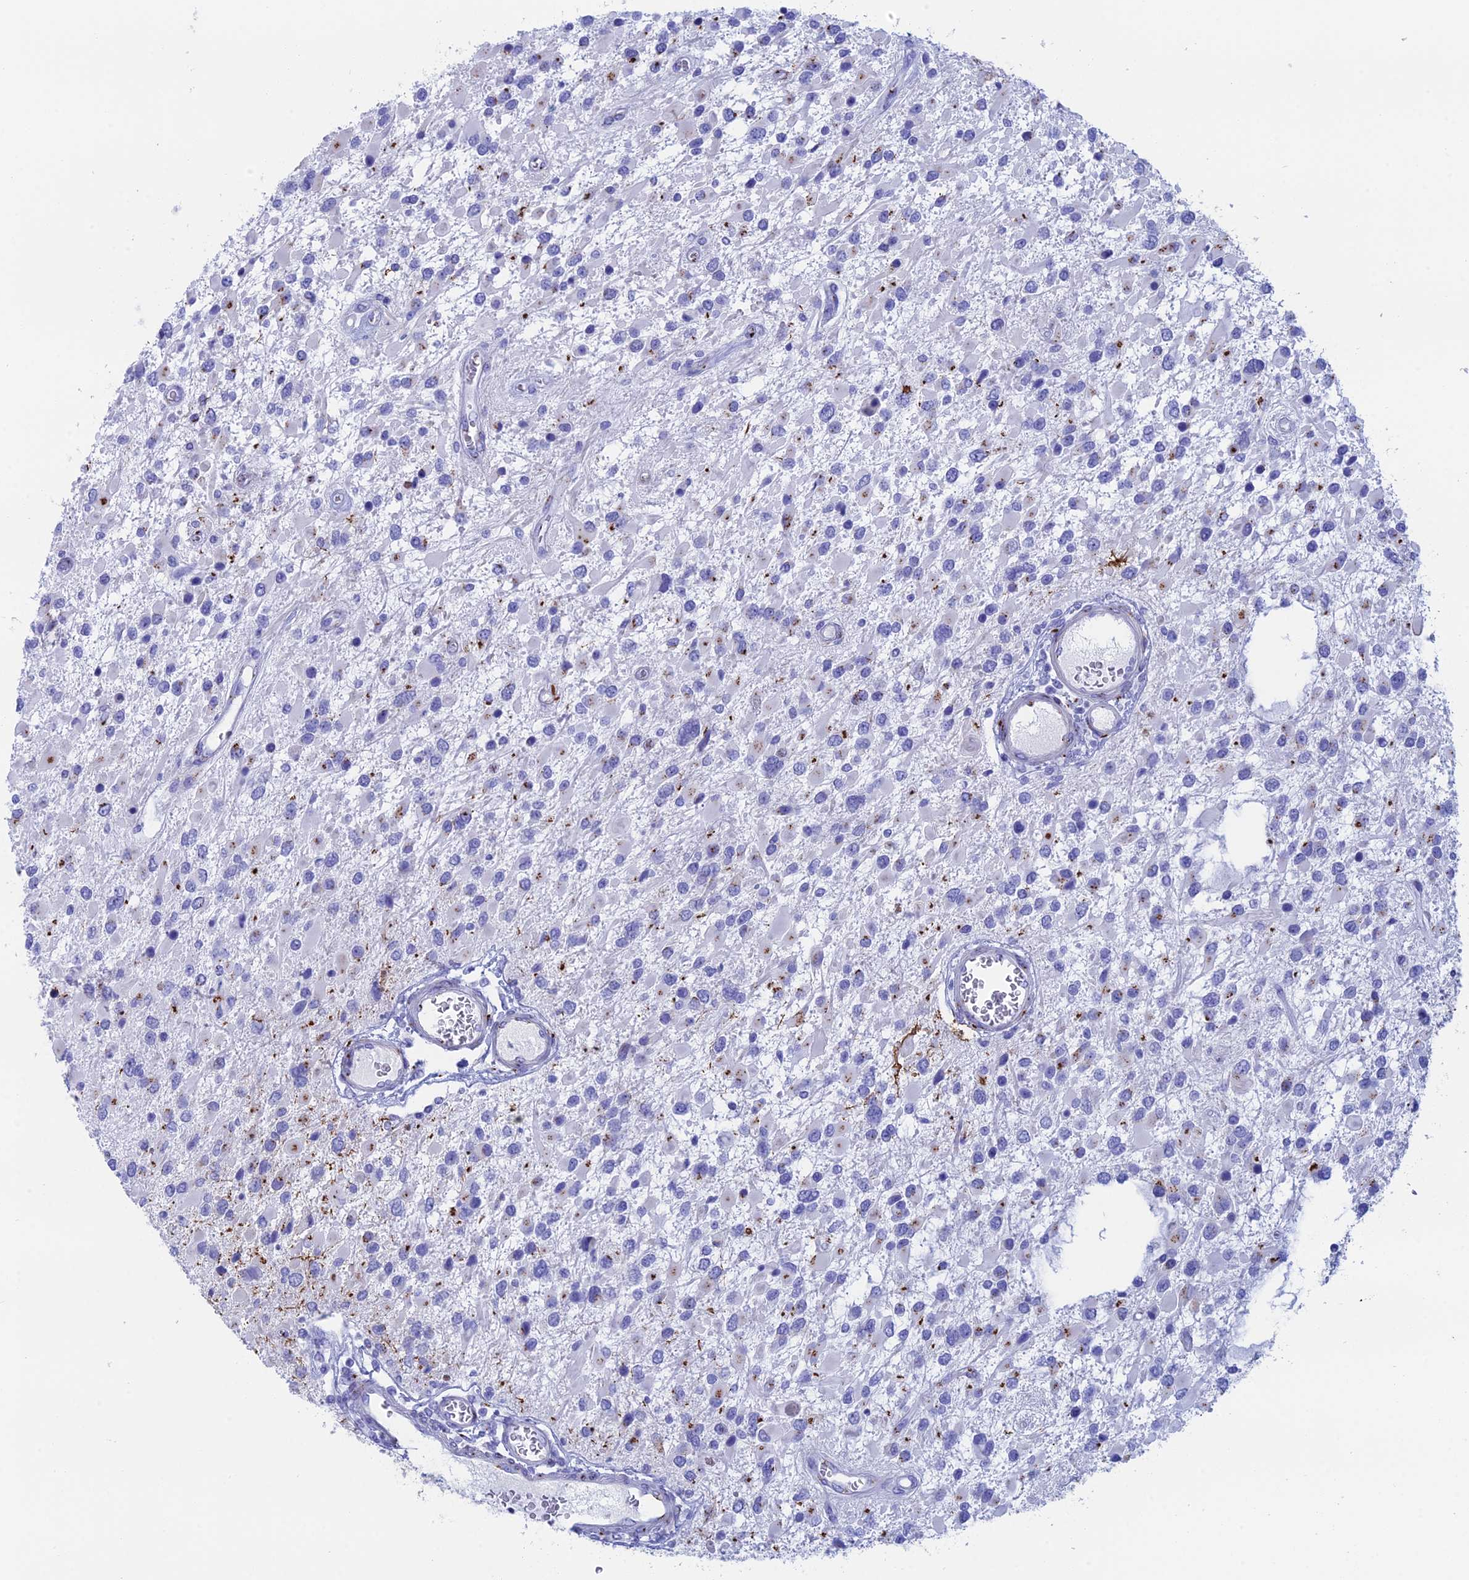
{"staining": {"intensity": "negative", "quantity": "none", "location": "none"}, "tissue": "glioma", "cell_type": "Tumor cells", "image_type": "cancer", "snomed": [{"axis": "morphology", "description": "Glioma, malignant, High grade"}, {"axis": "topography", "description": "Brain"}], "caption": "An image of human glioma is negative for staining in tumor cells. (DAB IHC, high magnification).", "gene": "ERICH4", "patient": {"sex": "male", "age": 53}}